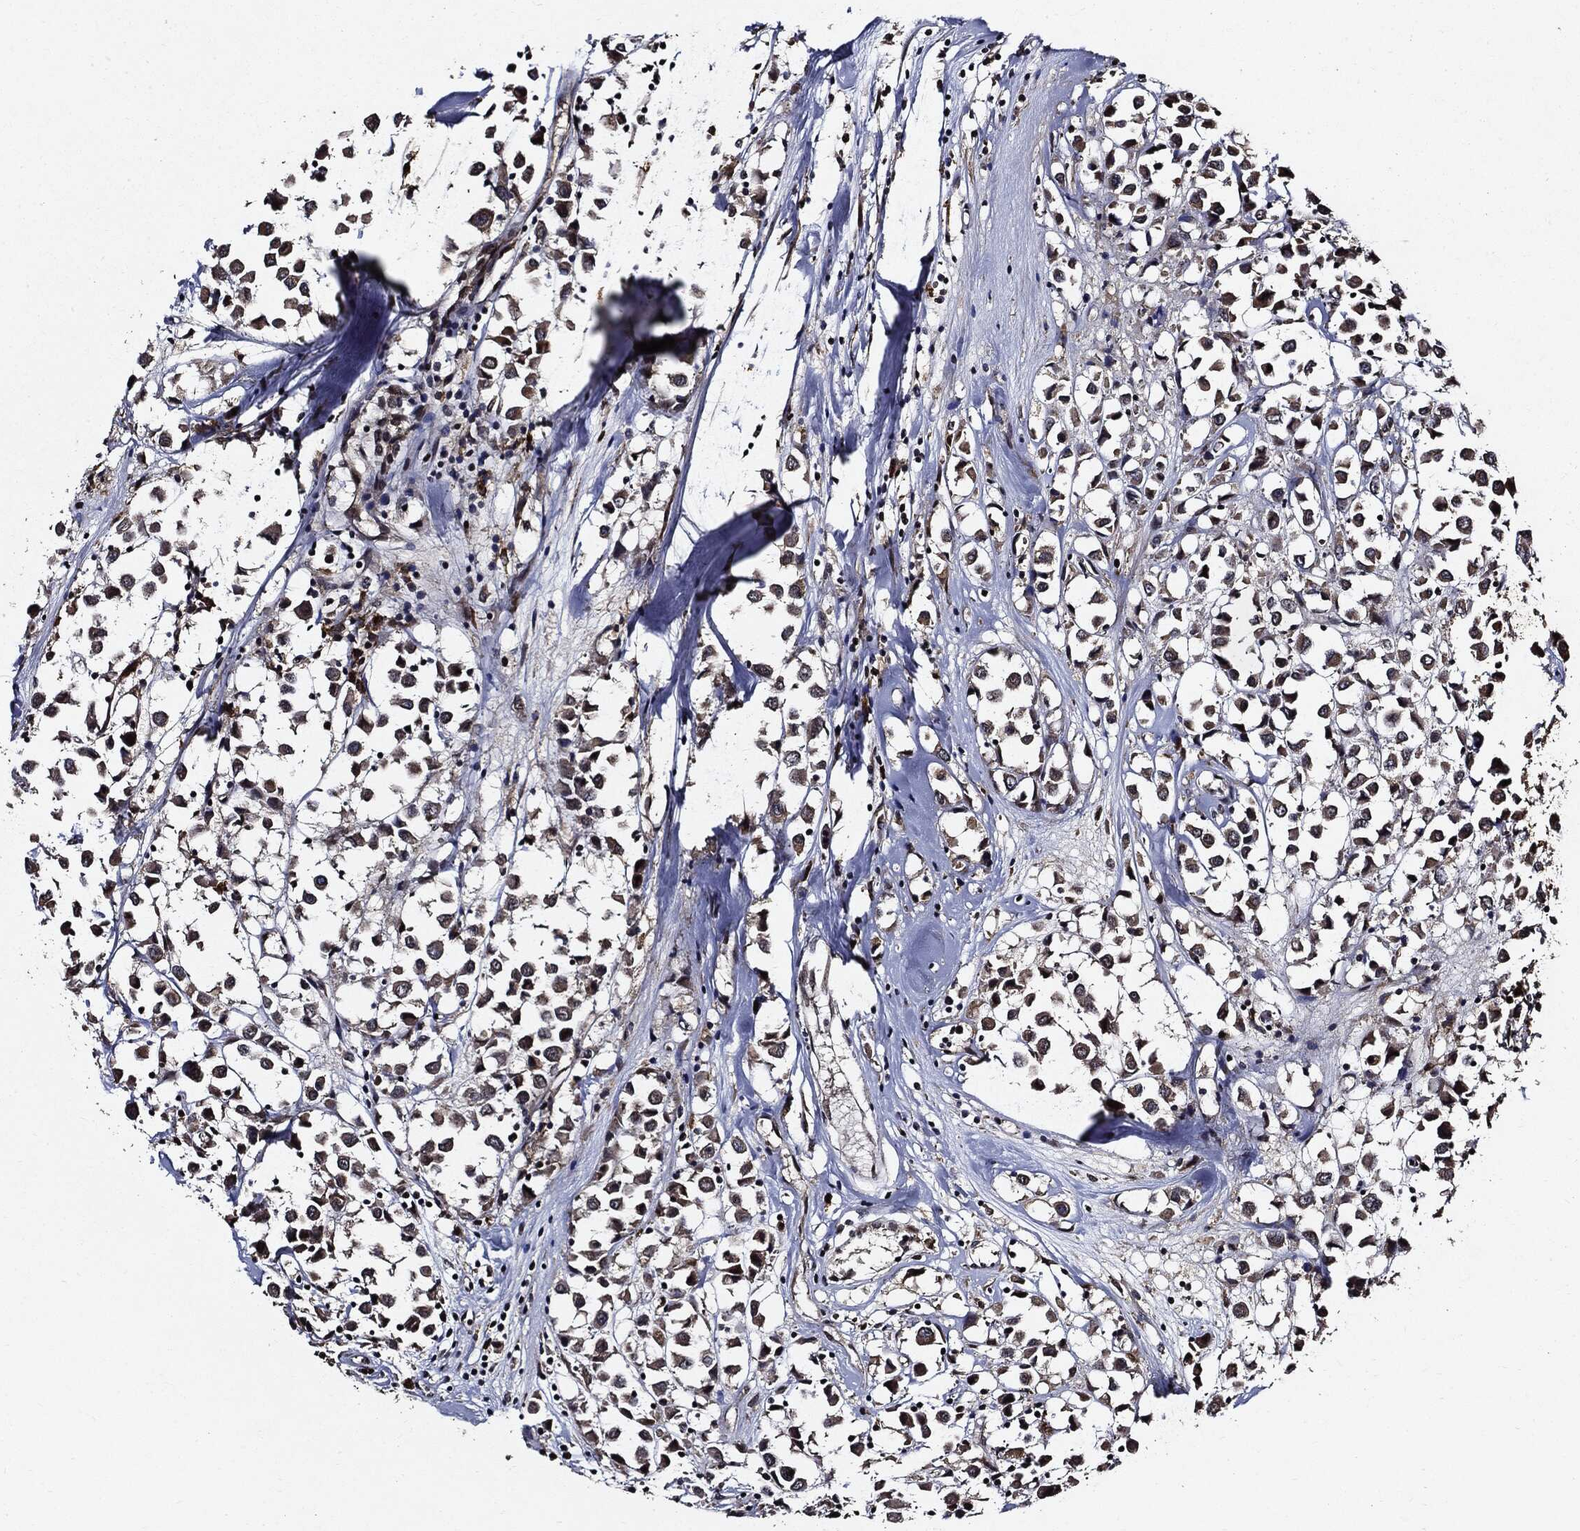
{"staining": {"intensity": "moderate", "quantity": ">75%", "location": "cytoplasmic/membranous"}, "tissue": "breast cancer", "cell_type": "Tumor cells", "image_type": "cancer", "snomed": [{"axis": "morphology", "description": "Duct carcinoma"}, {"axis": "topography", "description": "Breast"}], "caption": "A brown stain labels moderate cytoplasmic/membranous positivity of a protein in human breast invasive ductal carcinoma tumor cells.", "gene": "SUGT1", "patient": {"sex": "female", "age": 61}}